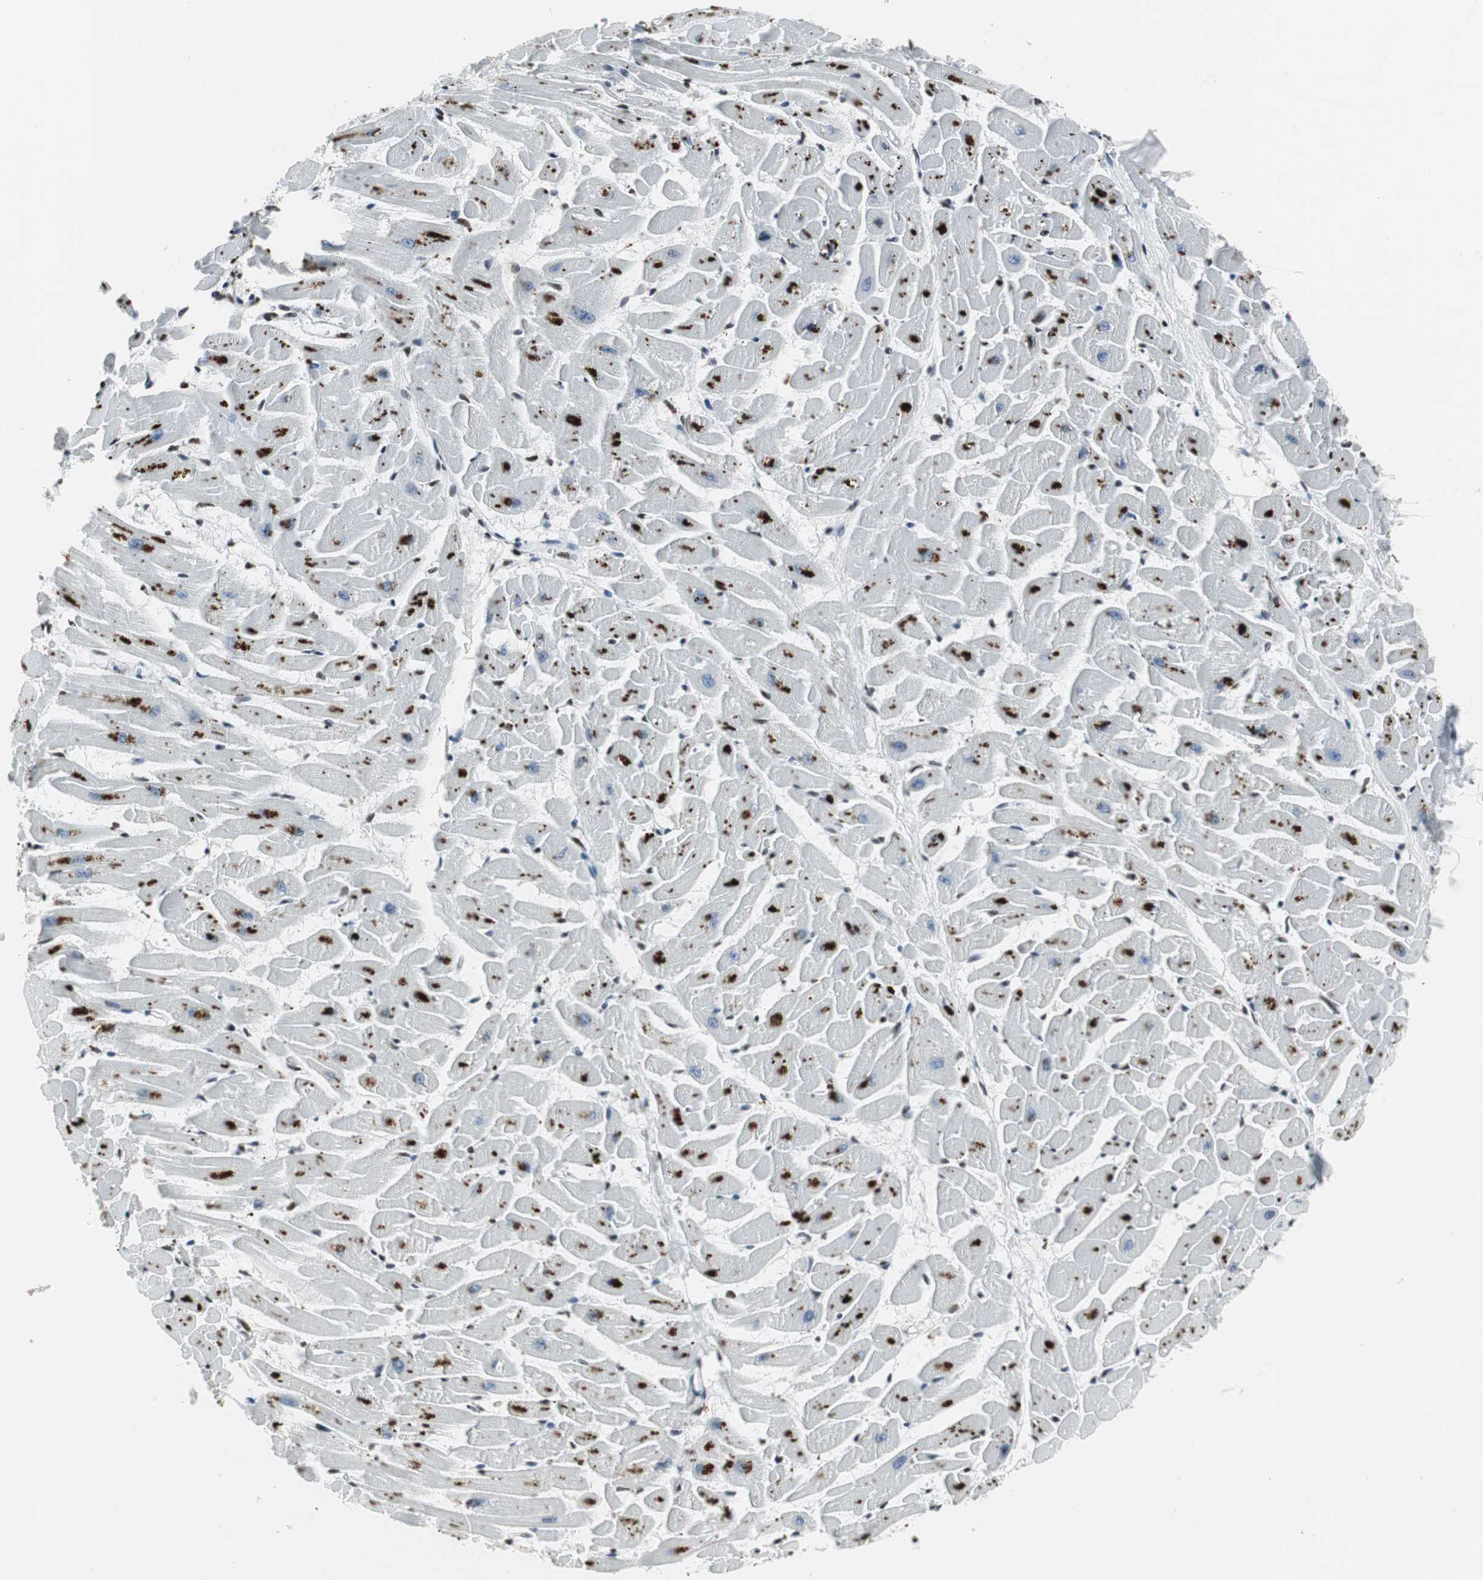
{"staining": {"intensity": "moderate", "quantity": "25%-75%", "location": "cytoplasmic/membranous,nuclear"}, "tissue": "heart muscle", "cell_type": "Cardiomyocytes", "image_type": "normal", "snomed": [{"axis": "morphology", "description": "Normal tissue, NOS"}, {"axis": "topography", "description": "Heart"}], "caption": "Approximately 25%-75% of cardiomyocytes in normal human heart muscle display moderate cytoplasmic/membranous,nuclear protein positivity as visualized by brown immunohistochemical staining.", "gene": "RBBP4", "patient": {"sex": "female", "age": 19}}